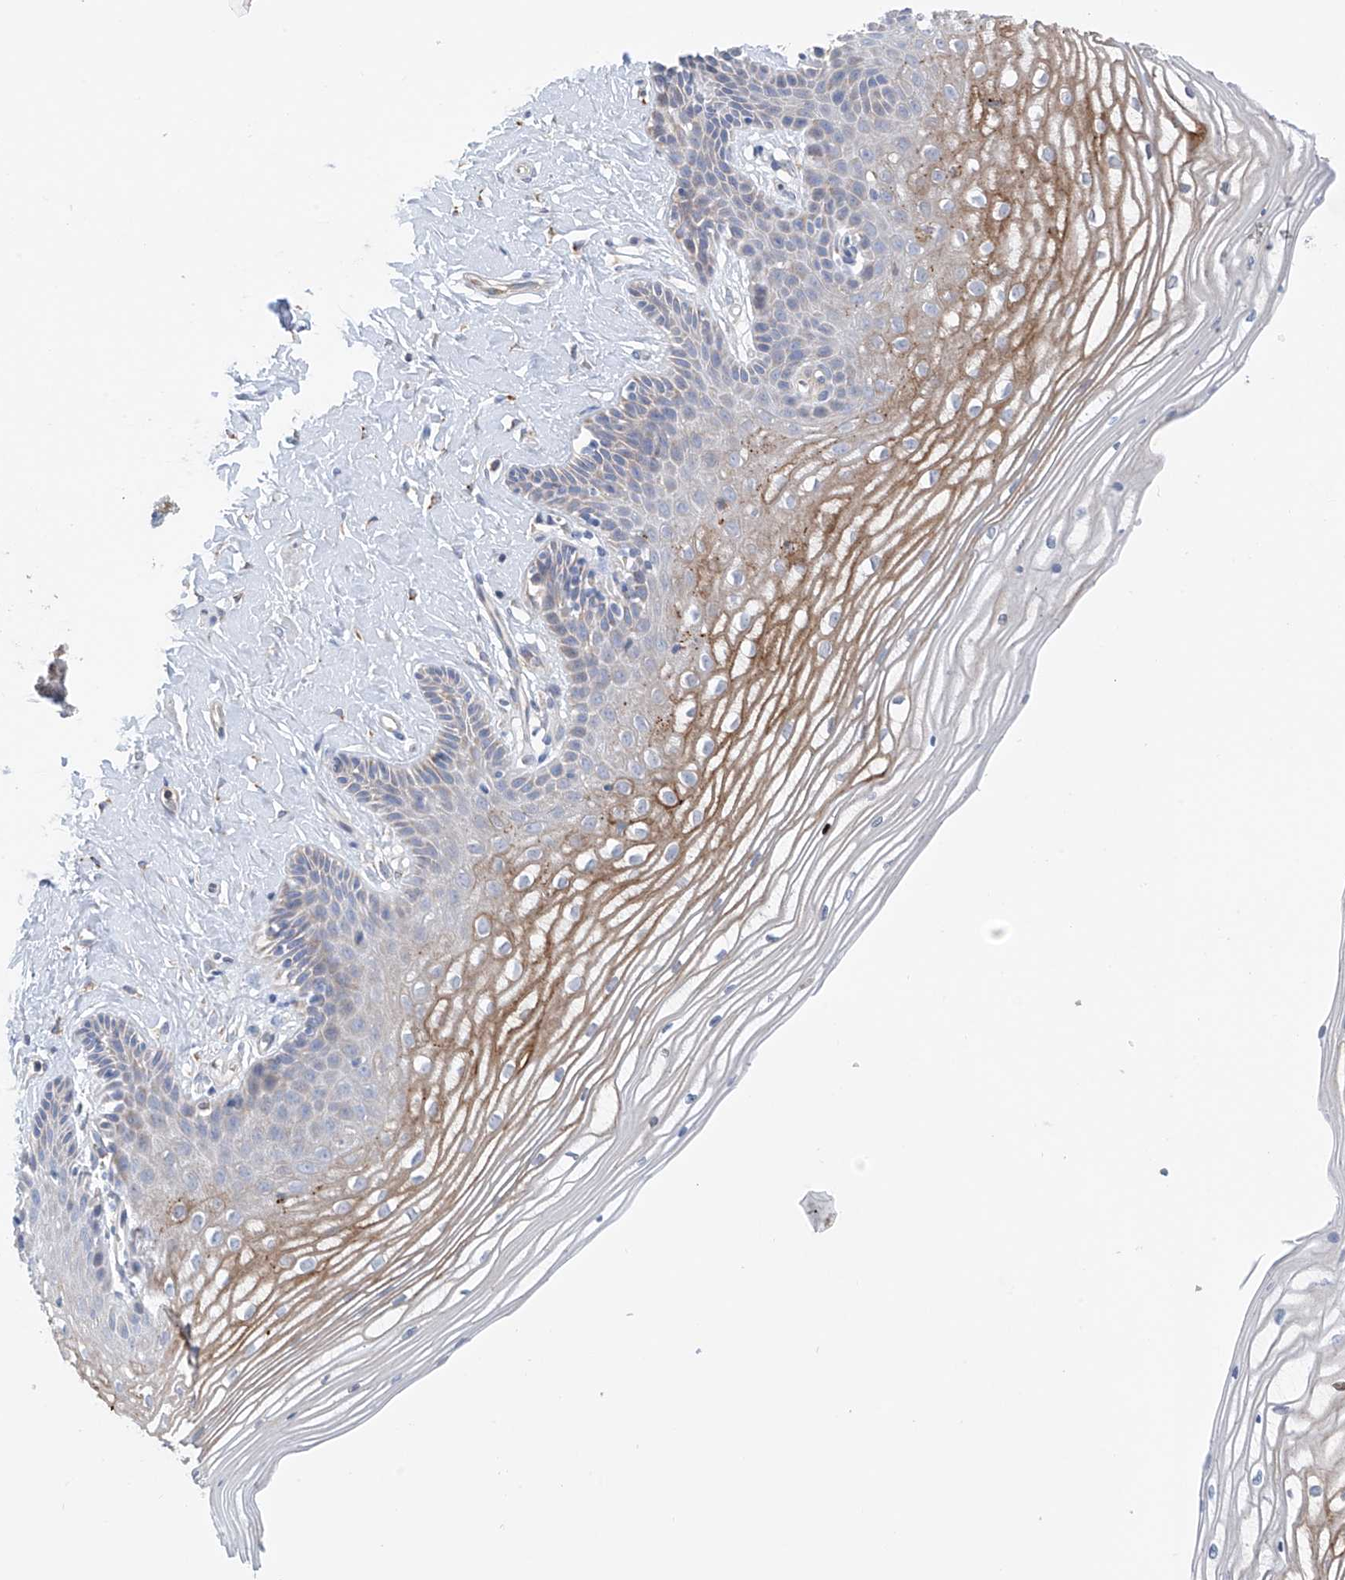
{"staining": {"intensity": "moderate", "quantity": "<25%", "location": "cytoplasmic/membranous"}, "tissue": "vagina", "cell_type": "Squamous epithelial cells", "image_type": "normal", "snomed": [{"axis": "morphology", "description": "Normal tissue, NOS"}, {"axis": "topography", "description": "Vagina"}, {"axis": "topography", "description": "Cervix"}], "caption": "Squamous epithelial cells show low levels of moderate cytoplasmic/membranous staining in approximately <25% of cells in benign vagina.", "gene": "REC8", "patient": {"sex": "female", "age": 40}}